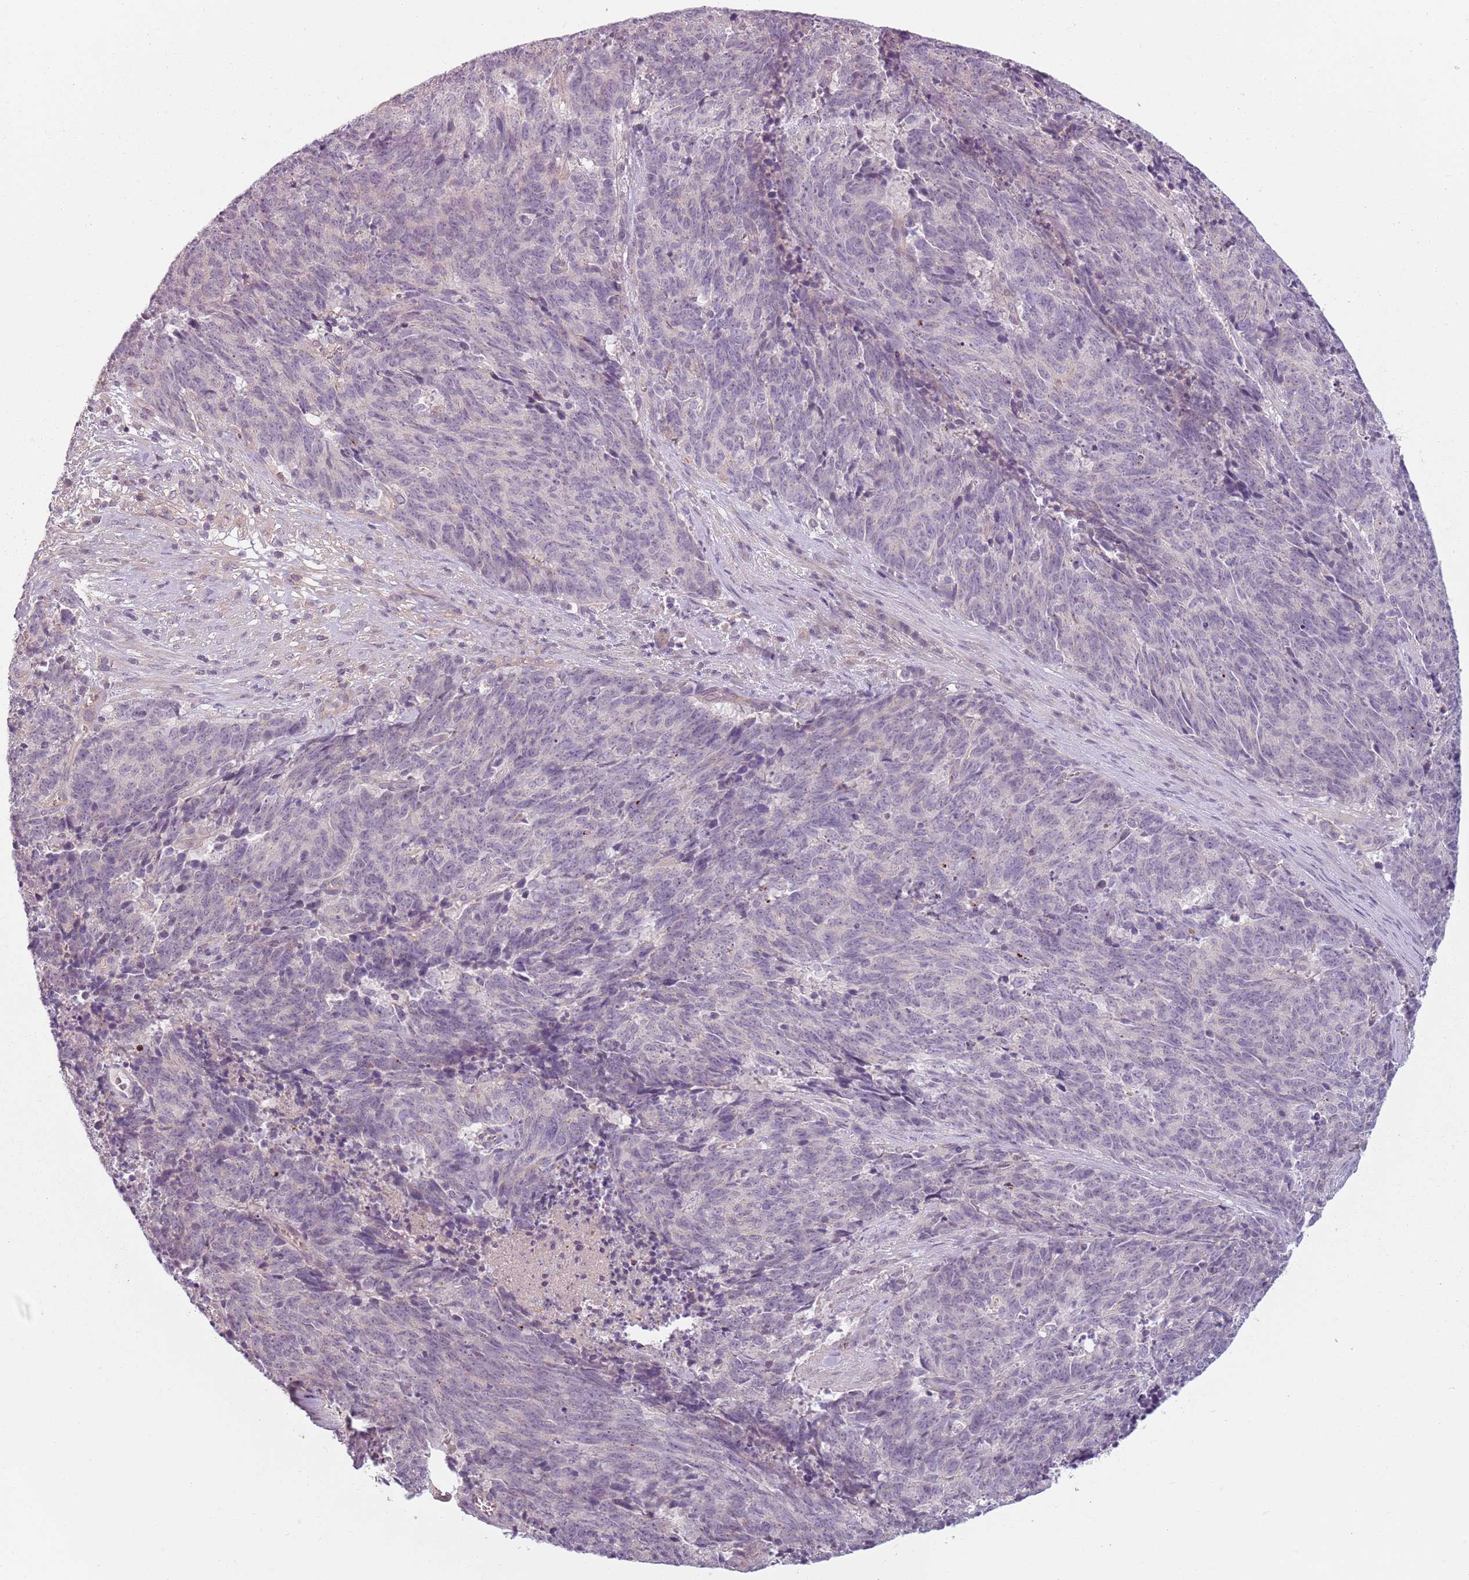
{"staining": {"intensity": "negative", "quantity": "none", "location": "none"}, "tissue": "cervical cancer", "cell_type": "Tumor cells", "image_type": "cancer", "snomed": [{"axis": "morphology", "description": "Squamous cell carcinoma, NOS"}, {"axis": "topography", "description": "Cervix"}], "caption": "Tumor cells show no significant protein staining in cervical cancer. Nuclei are stained in blue.", "gene": "TLCD2", "patient": {"sex": "female", "age": 29}}